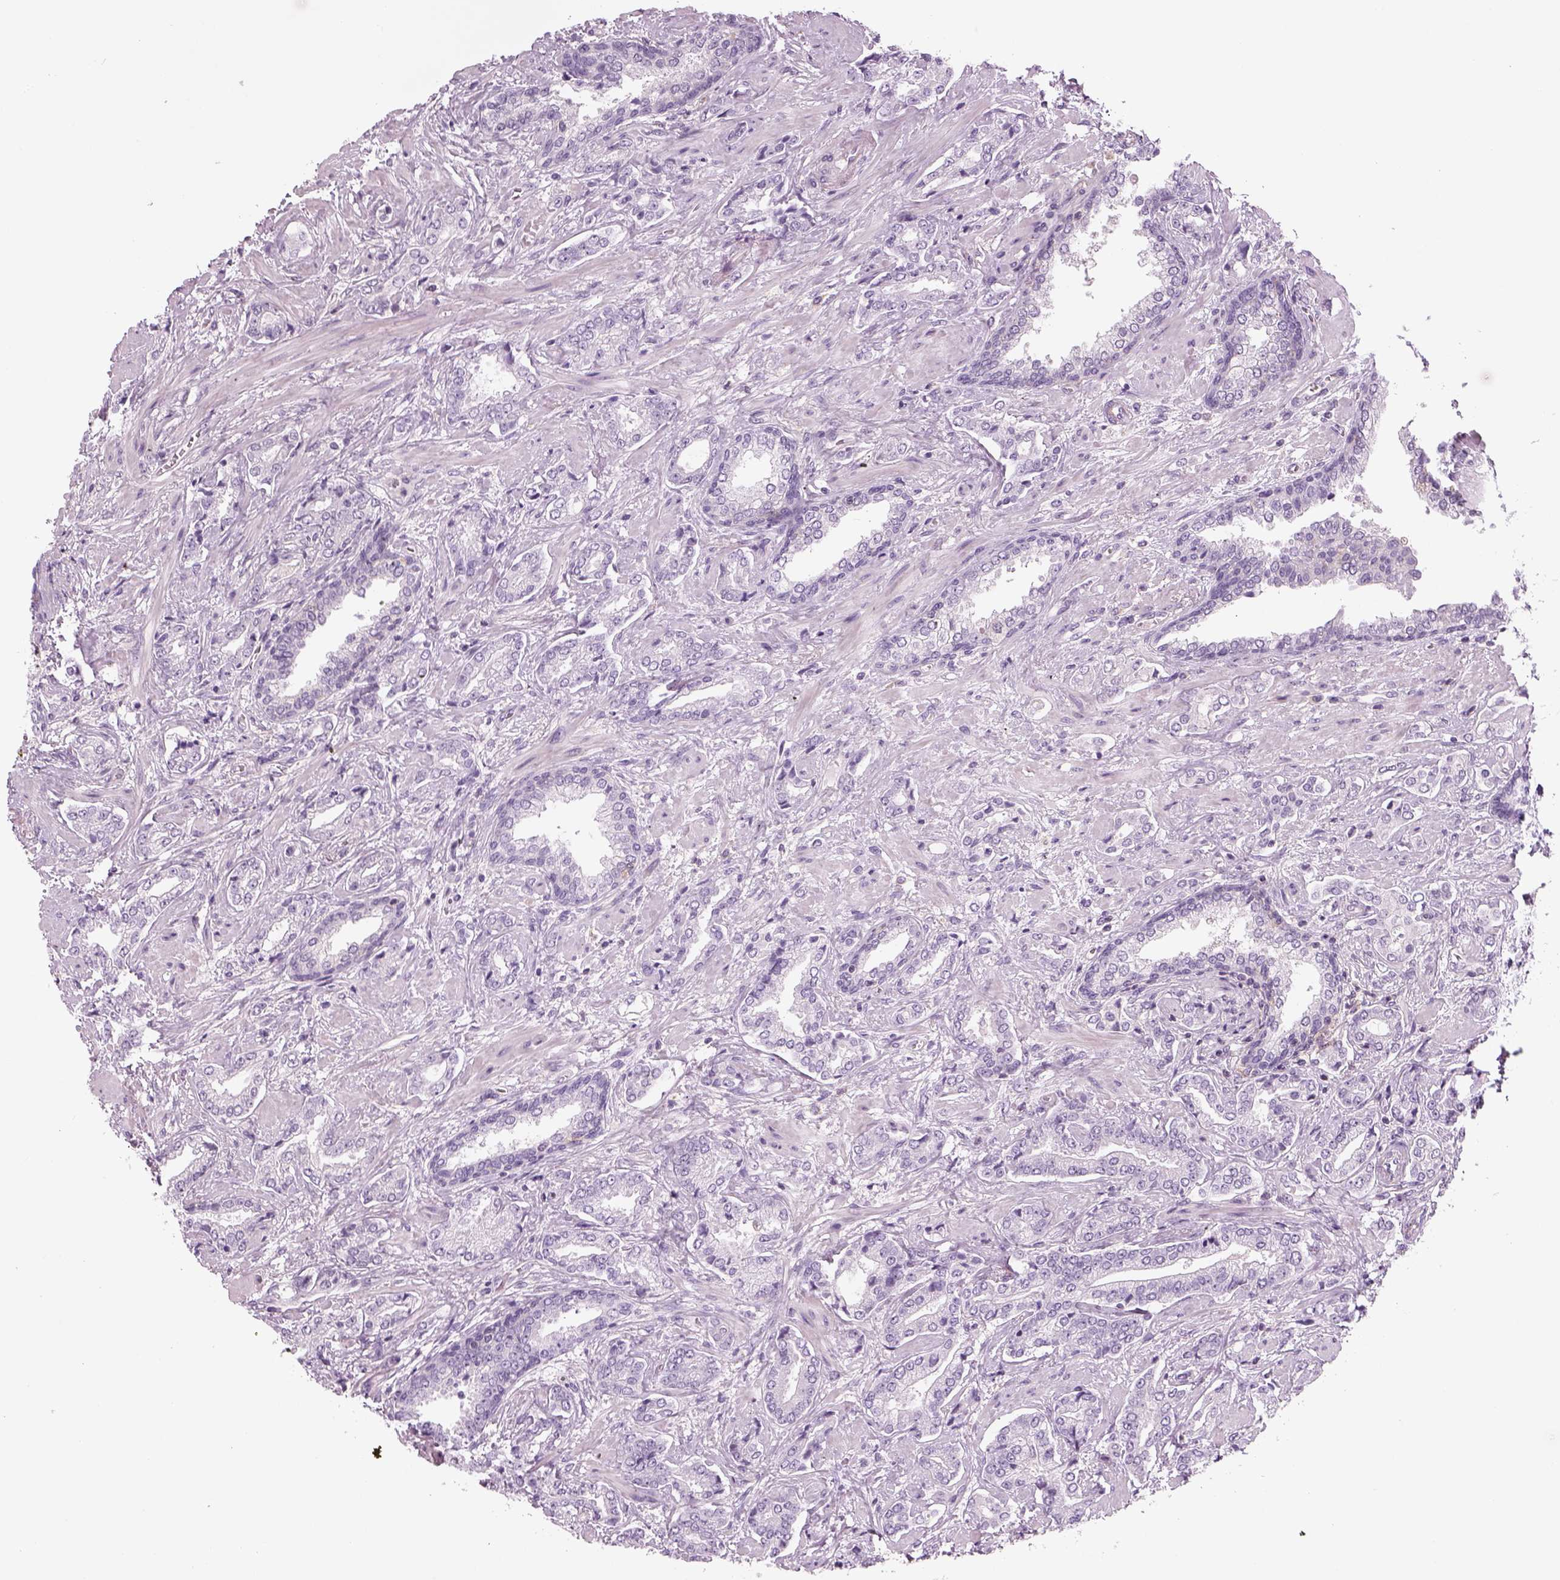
{"staining": {"intensity": "negative", "quantity": "none", "location": "none"}, "tissue": "prostate cancer", "cell_type": "Tumor cells", "image_type": "cancer", "snomed": [{"axis": "morphology", "description": "Adenocarcinoma, Low grade"}, {"axis": "topography", "description": "Prostate"}], "caption": "Tumor cells show no significant protein positivity in prostate low-grade adenocarcinoma. (Immunohistochemistry (ihc), brightfield microscopy, high magnification).", "gene": "SLC1A7", "patient": {"sex": "male", "age": 61}}